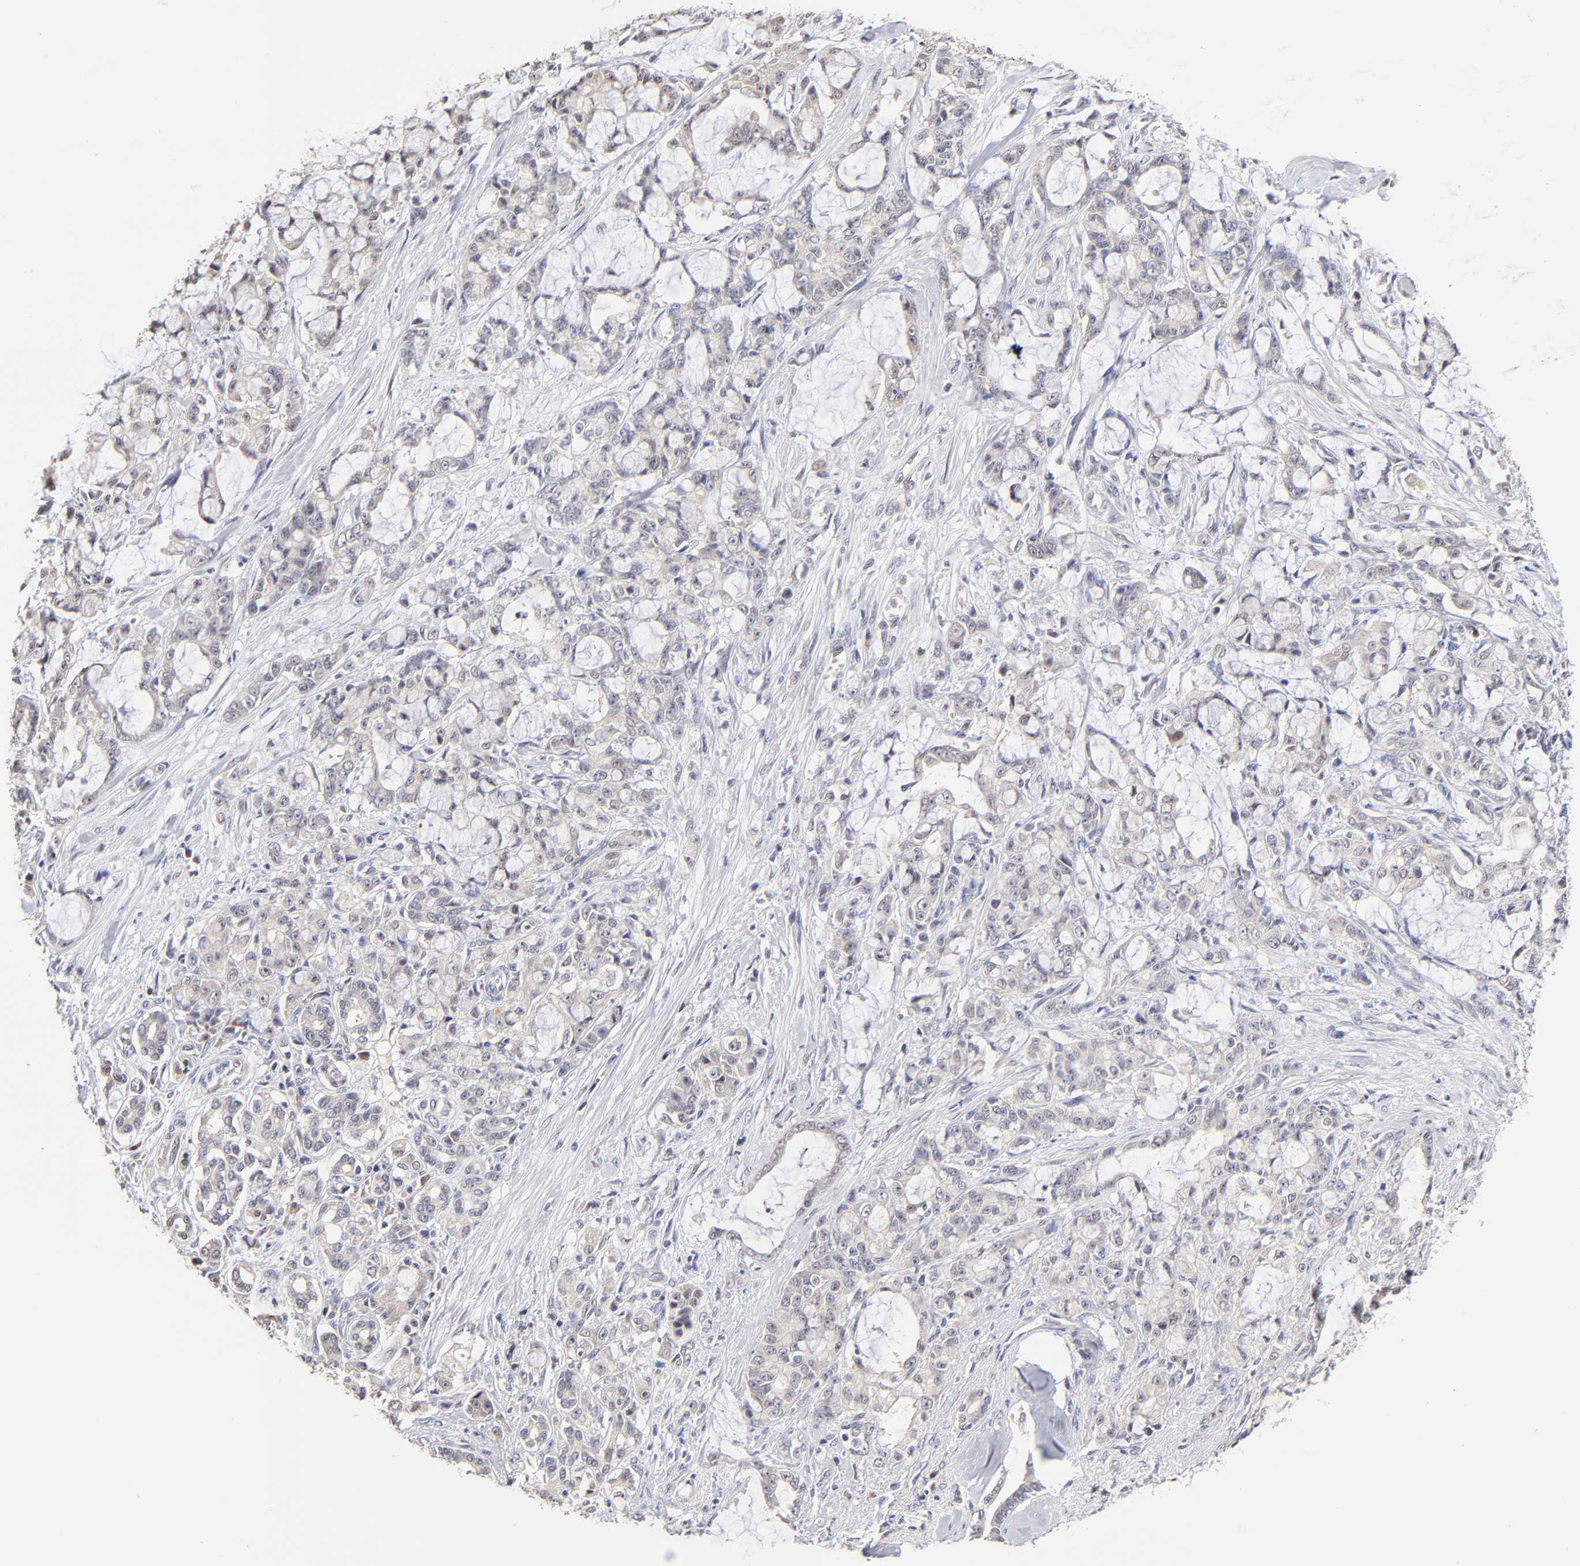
{"staining": {"intensity": "weak", "quantity": ">75%", "location": "cytoplasmic/membranous"}, "tissue": "pancreatic cancer", "cell_type": "Tumor cells", "image_type": "cancer", "snomed": [{"axis": "morphology", "description": "Adenocarcinoma, NOS"}, {"axis": "topography", "description": "Pancreas"}], "caption": "Tumor cells display low levels of weak cytoplasmic/membranous staining in approximately >75% of cells in pancreatic adenocarcinoma.", "gene": "ZNF10", "patient": {"sex": "female", "age": 73}}